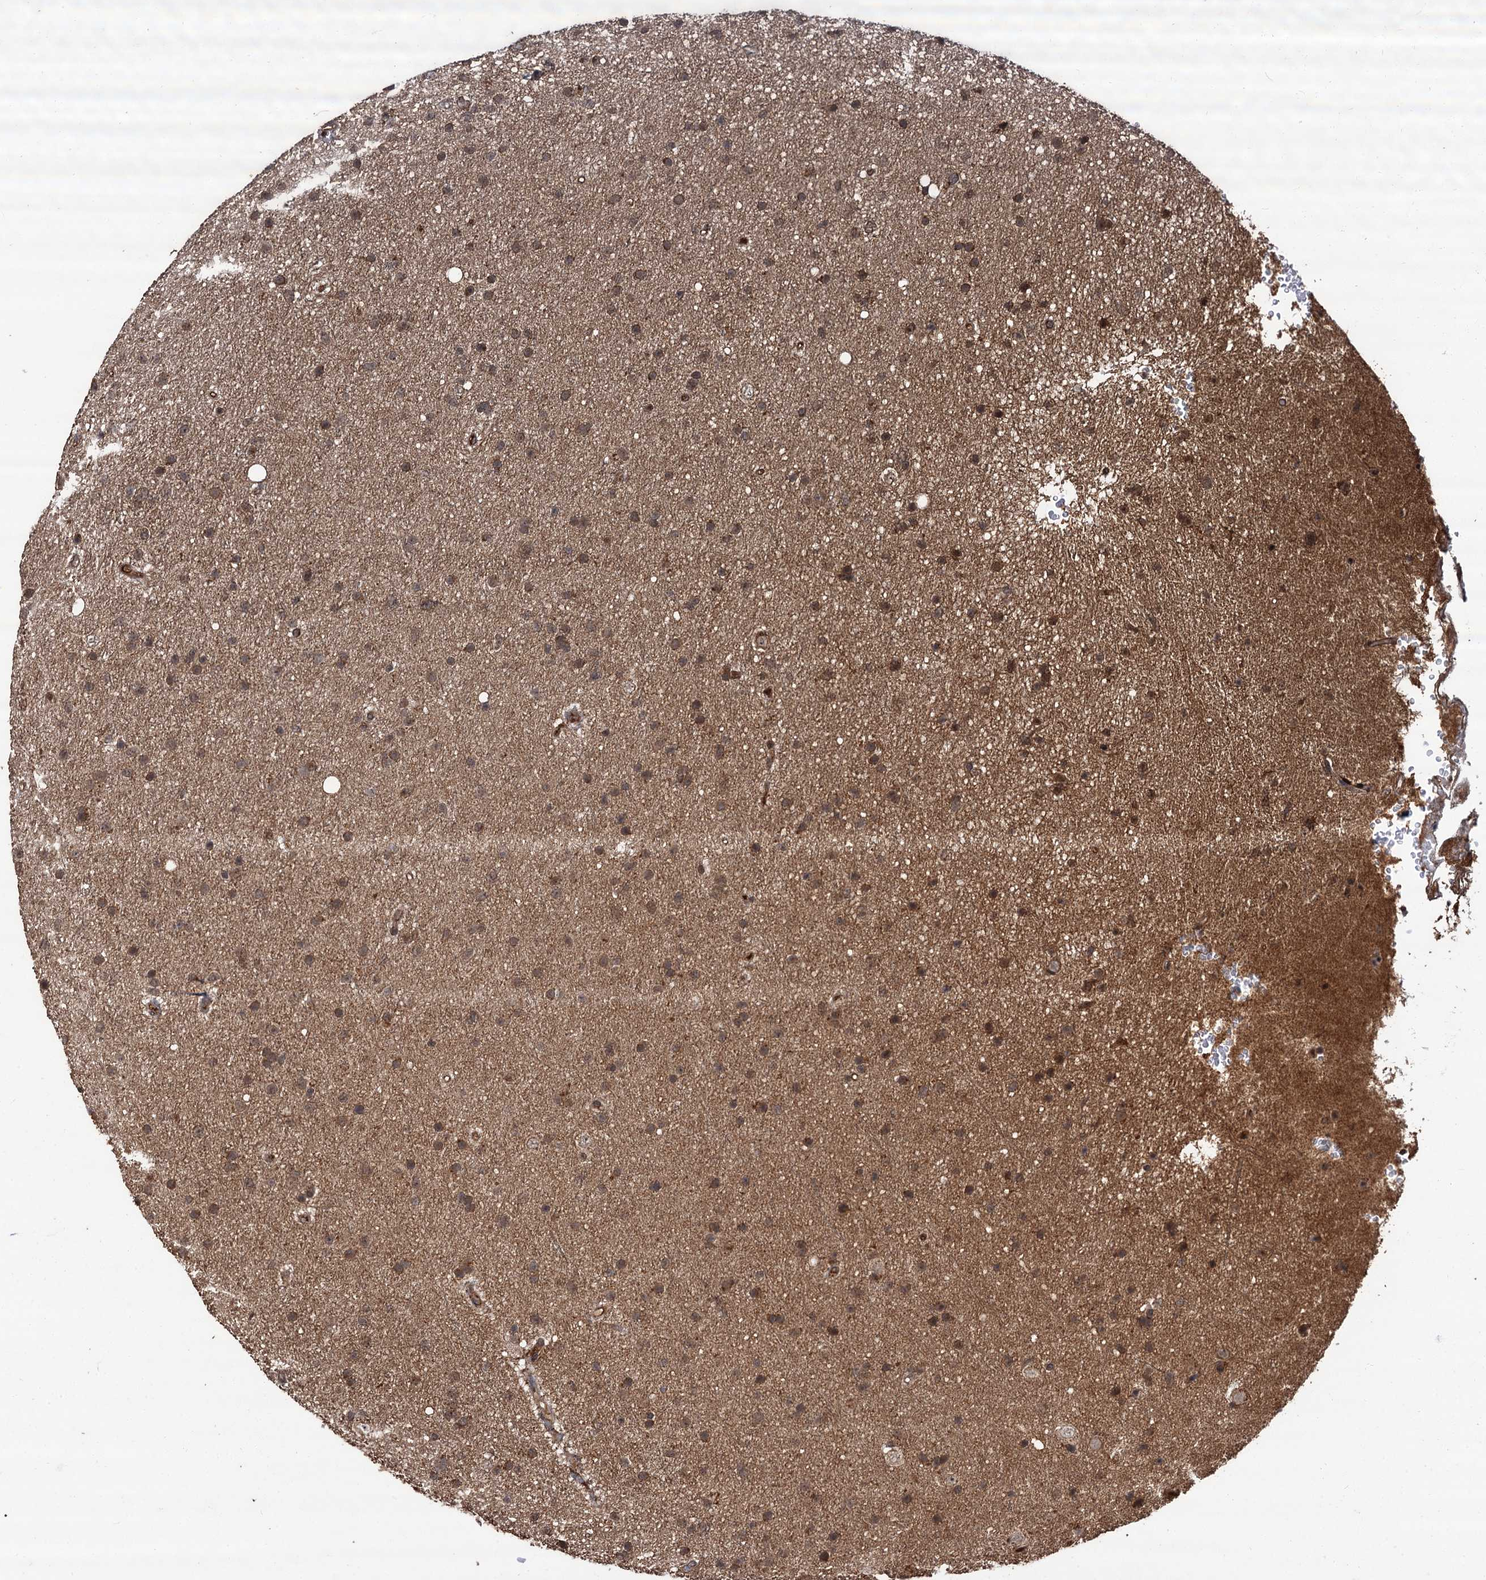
{"staining": {"intensity": "moderate", "quantity": ">75%", "location": "cytoplasmic/membranous"}, "tissue": "glioma", "cell_type": "Tumor cells", "image_type": "cancer", "snomed": [{"axis": "morphology", "description": "Glioma, malignant, Low grade"}, {"axis": "topography", "description": "Cerebral cortex"}], "caption": "Glioma stained with DAB immunohistochemistry (IHC) displays medium levels of moderate cytoplasmic/membranous positivity in about >75% of tumor cells.", "gene": "MBD6", "patient": {"sex": "female", "age": 39}}